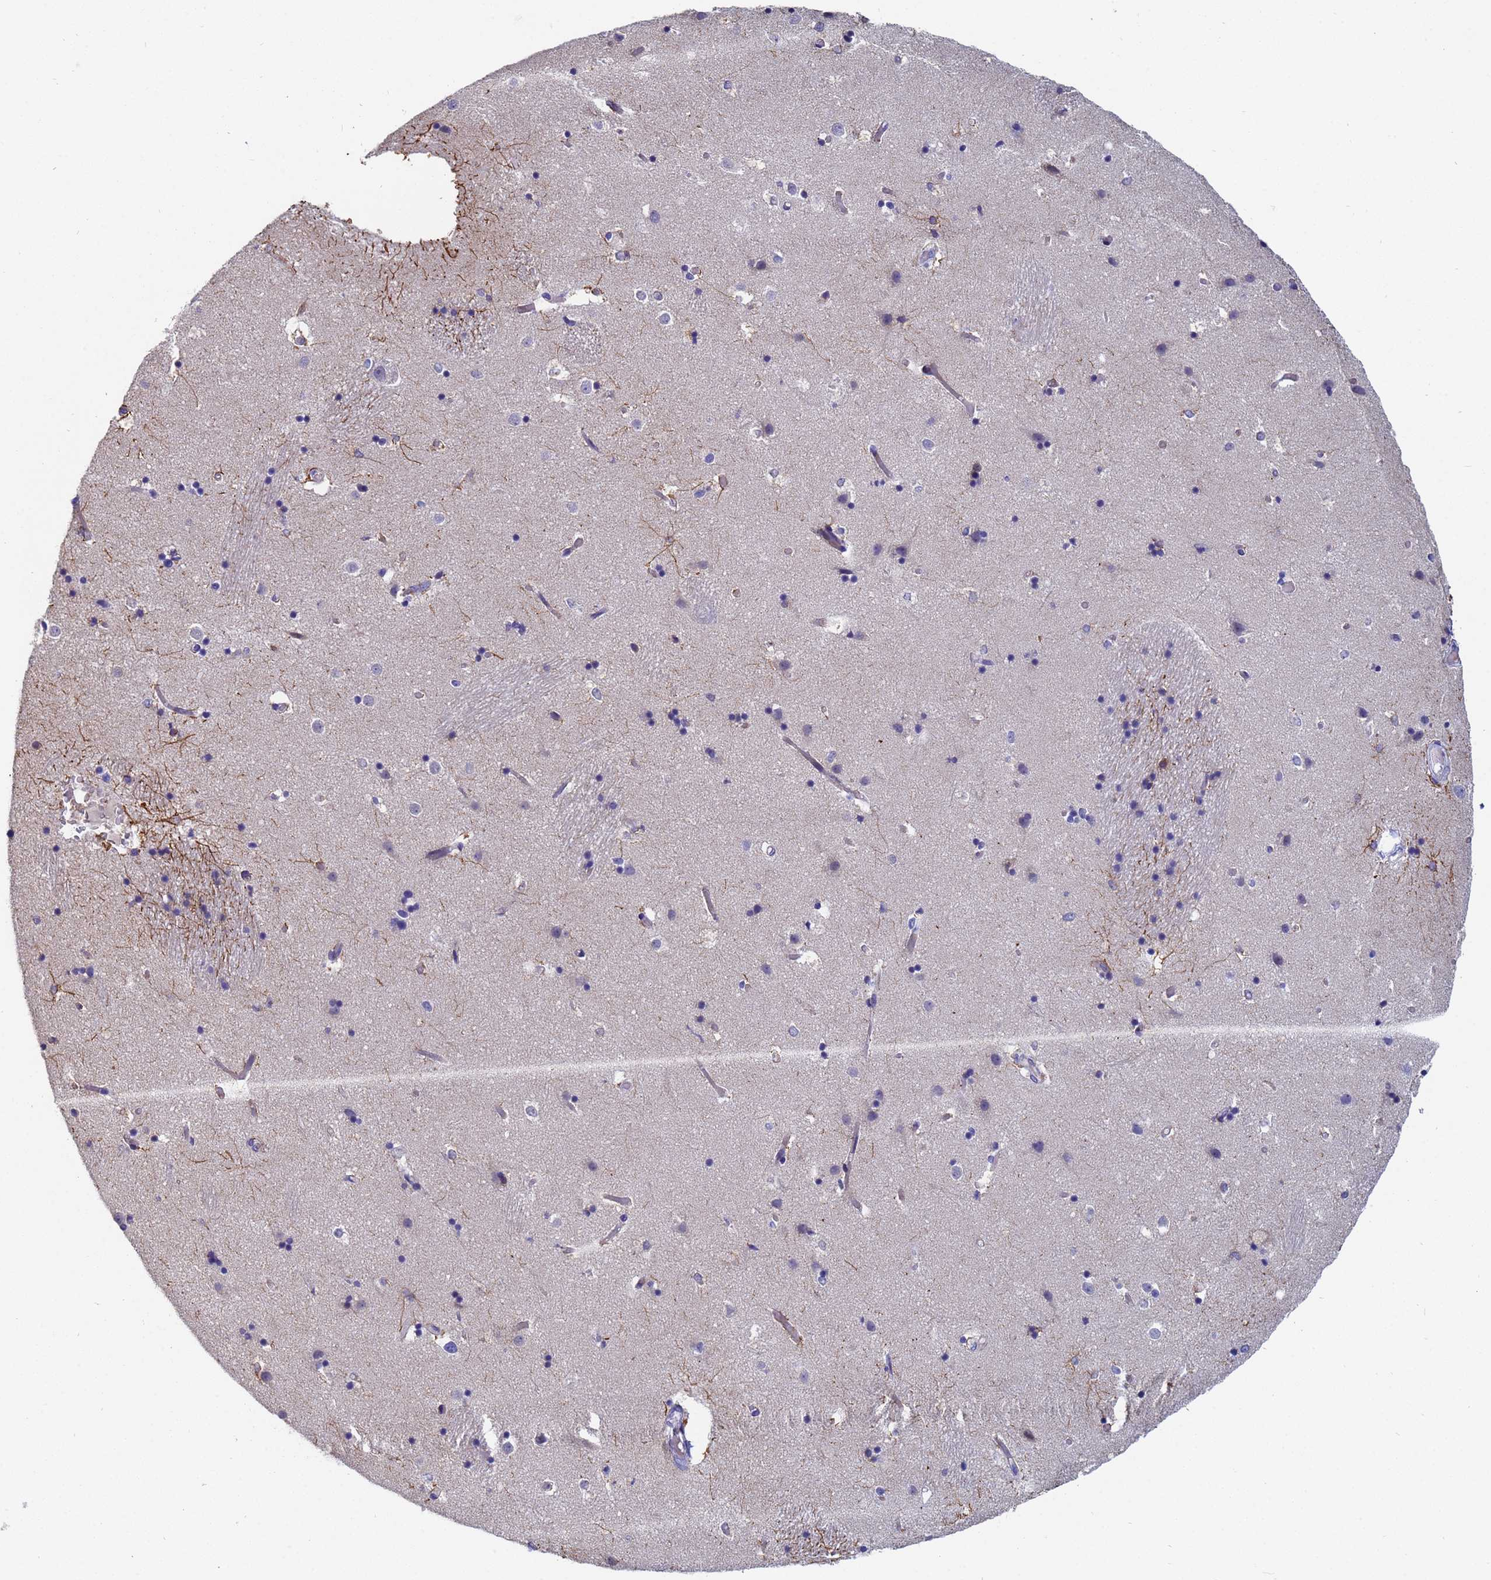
{"staining": {"intensity": "weak", "quantity": "<25%", "location": "cytoplasmic/membranous"}, "tissue": "caudate", "cell_type": "Glial cells", "image_type": "normal", "snomed": [{"axis": "morphology", "description": "Normal tissue, NOS"}, {"axis": "topography", "description": "Lateral ventricle wall"}], "caption": "This is a histopathology image of immunohistochemistry staining of benign caudate, which shows no staining in glial cells. (DAB (3,3'-diaminobenzidine) immunohistochemistry with hematoxylin counter stain).", "gene": "IHO1", "patient": {"sex": "female", "age": 52}}